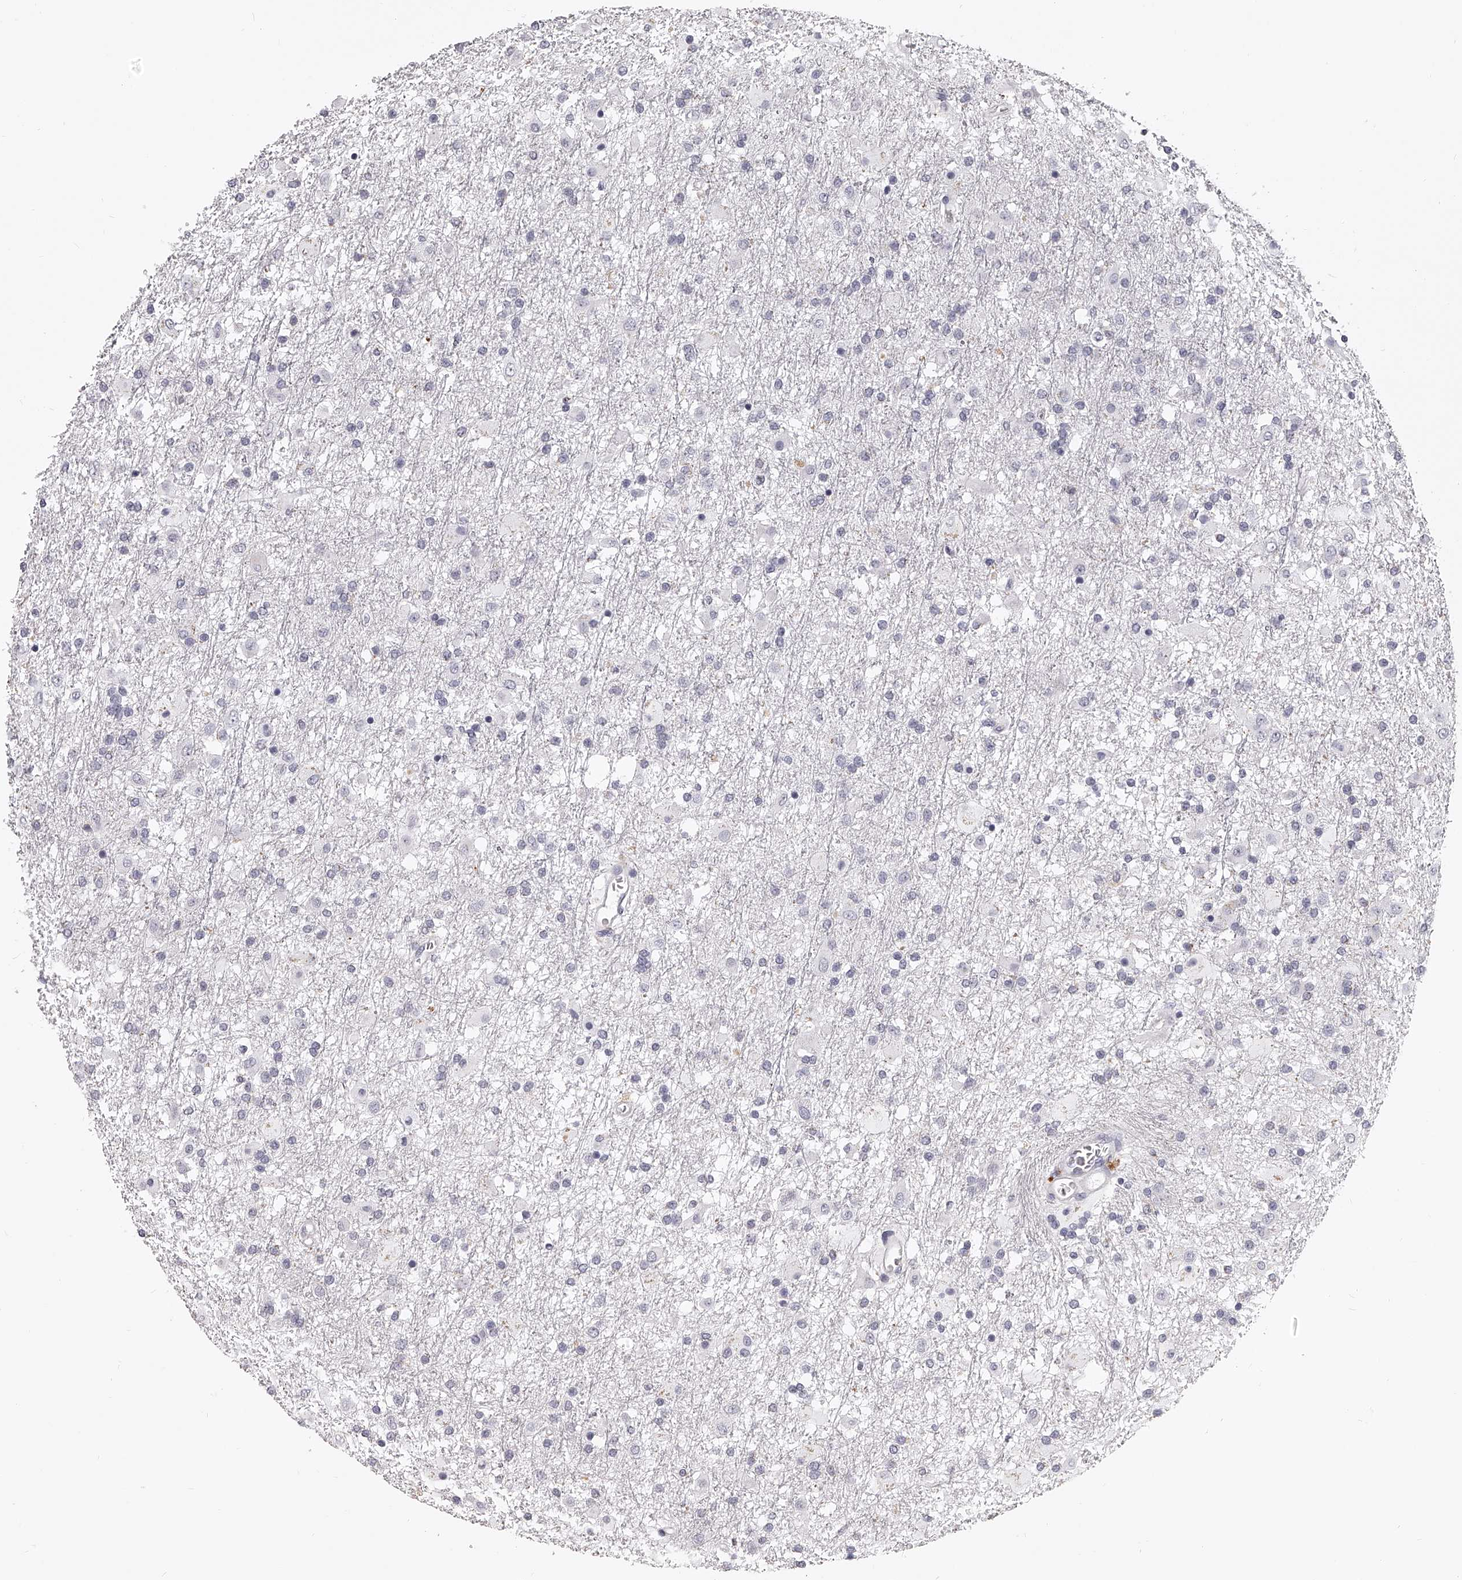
{"staining": {"intensity": "negative", "quantity": "none", "location": "none"}, "tissue": "glioma", "cell_type": "Tumor cells", "image_type": "cancer", "snomed": [{"axis": "morphology", "description": "Glioma, malignant, Low grade"}, {"axis": "topography", "description": "Brain"}], "caption": "An image of malignant glioma (low-grade) stained for a protein exhibits no brown staining in tumor cells.", "gene": "DMRT1", "patient": {"sex": "male", "age": 65}}